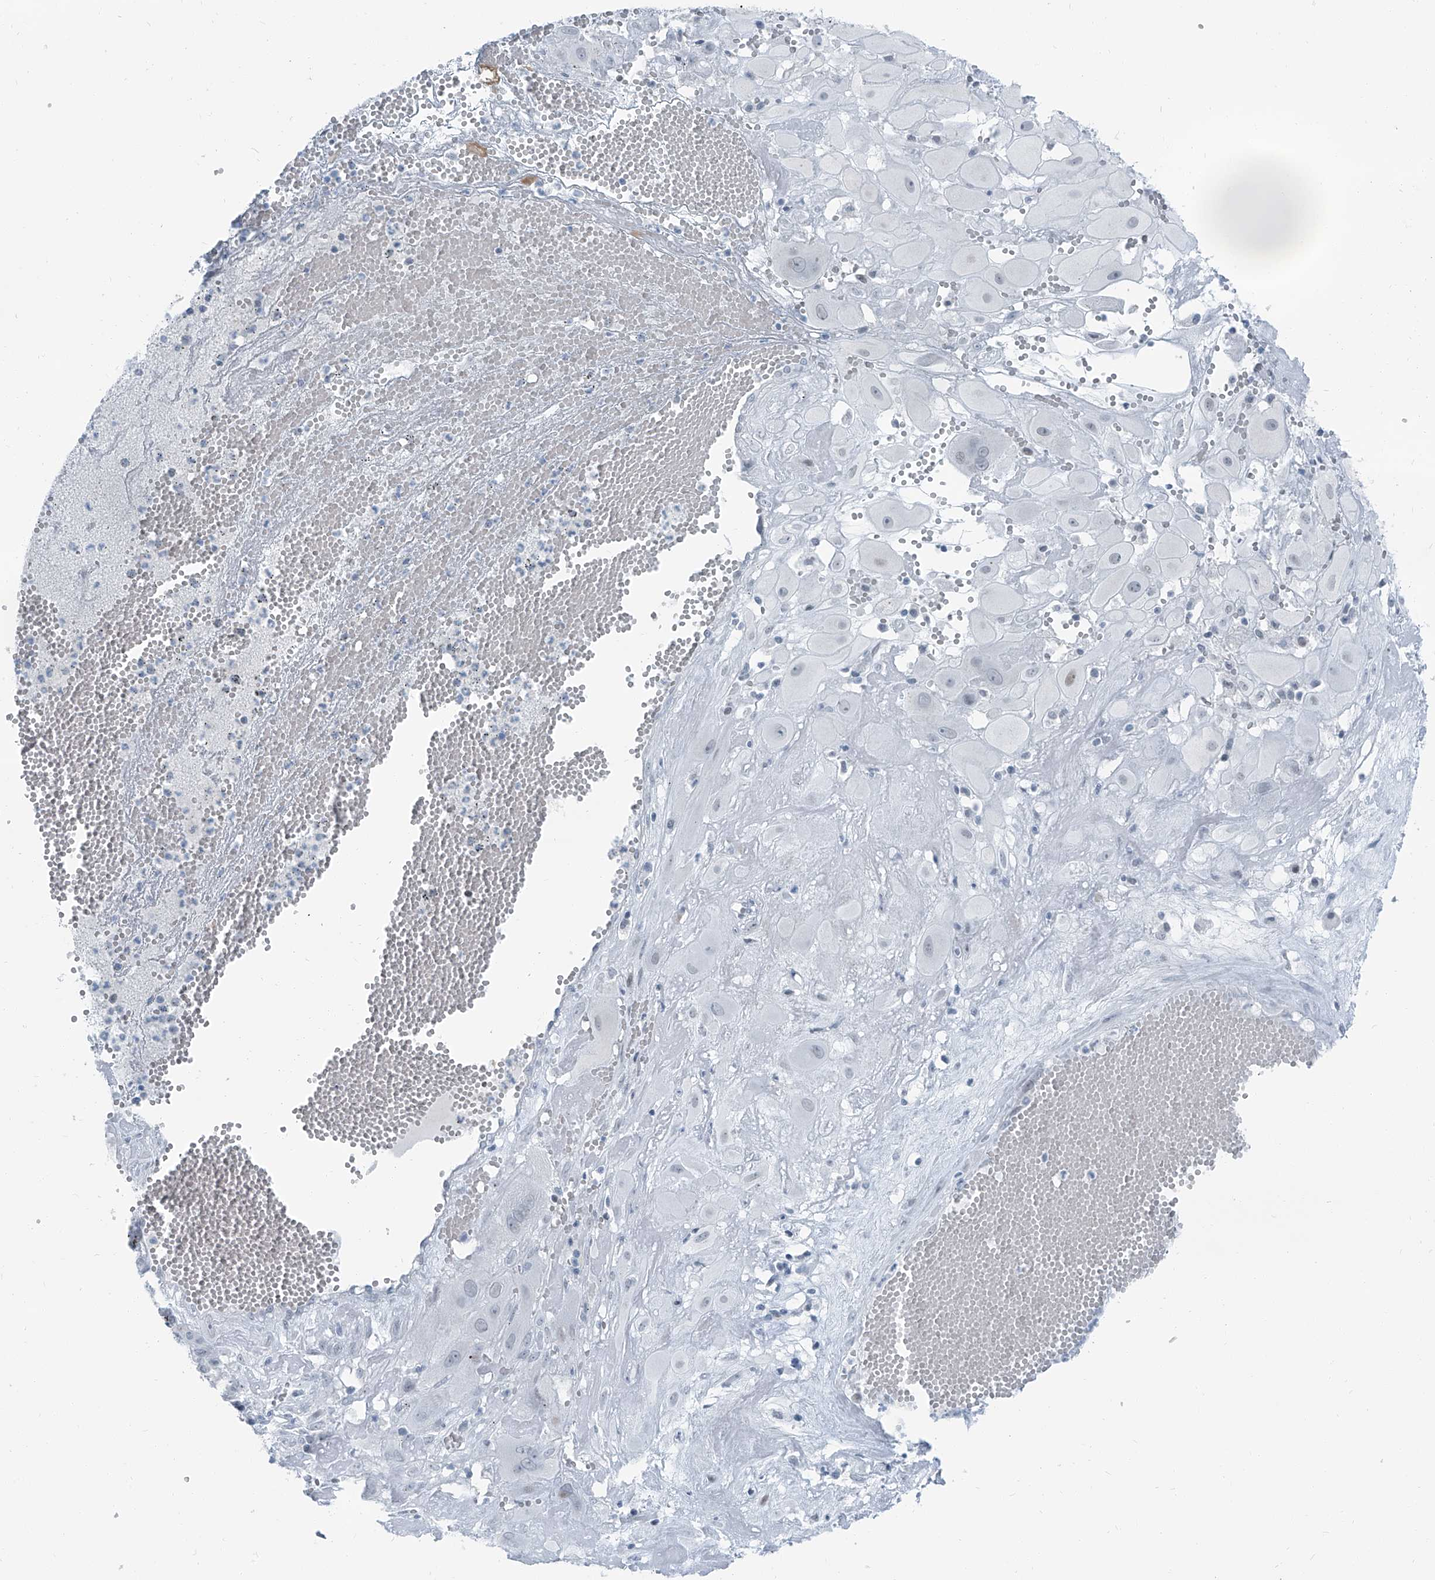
{"staining": {"intensity": "negative", "quantity": "none", "location": "none"}, "tissue": "cervical cancer", "cell_type": "Tumor cells", "image_type": "cancer", "snomed": [{"axis": "morphology", "description": "Squamous cell carcinoma, NOS"}, {"axis": "topography", "description": "Cervix"}], "caption": "Photomicrograph shows no significant protein expression in tumor cells of squamous cell carcinoma (cervical). The staining was performed using DAB to visualize the protein expression in brown, while the nuclei were stained in blue with hematoxylin (Magnification: 20x).", "gene": "RGN", "patient": {"sex": "female", "age": 34}}